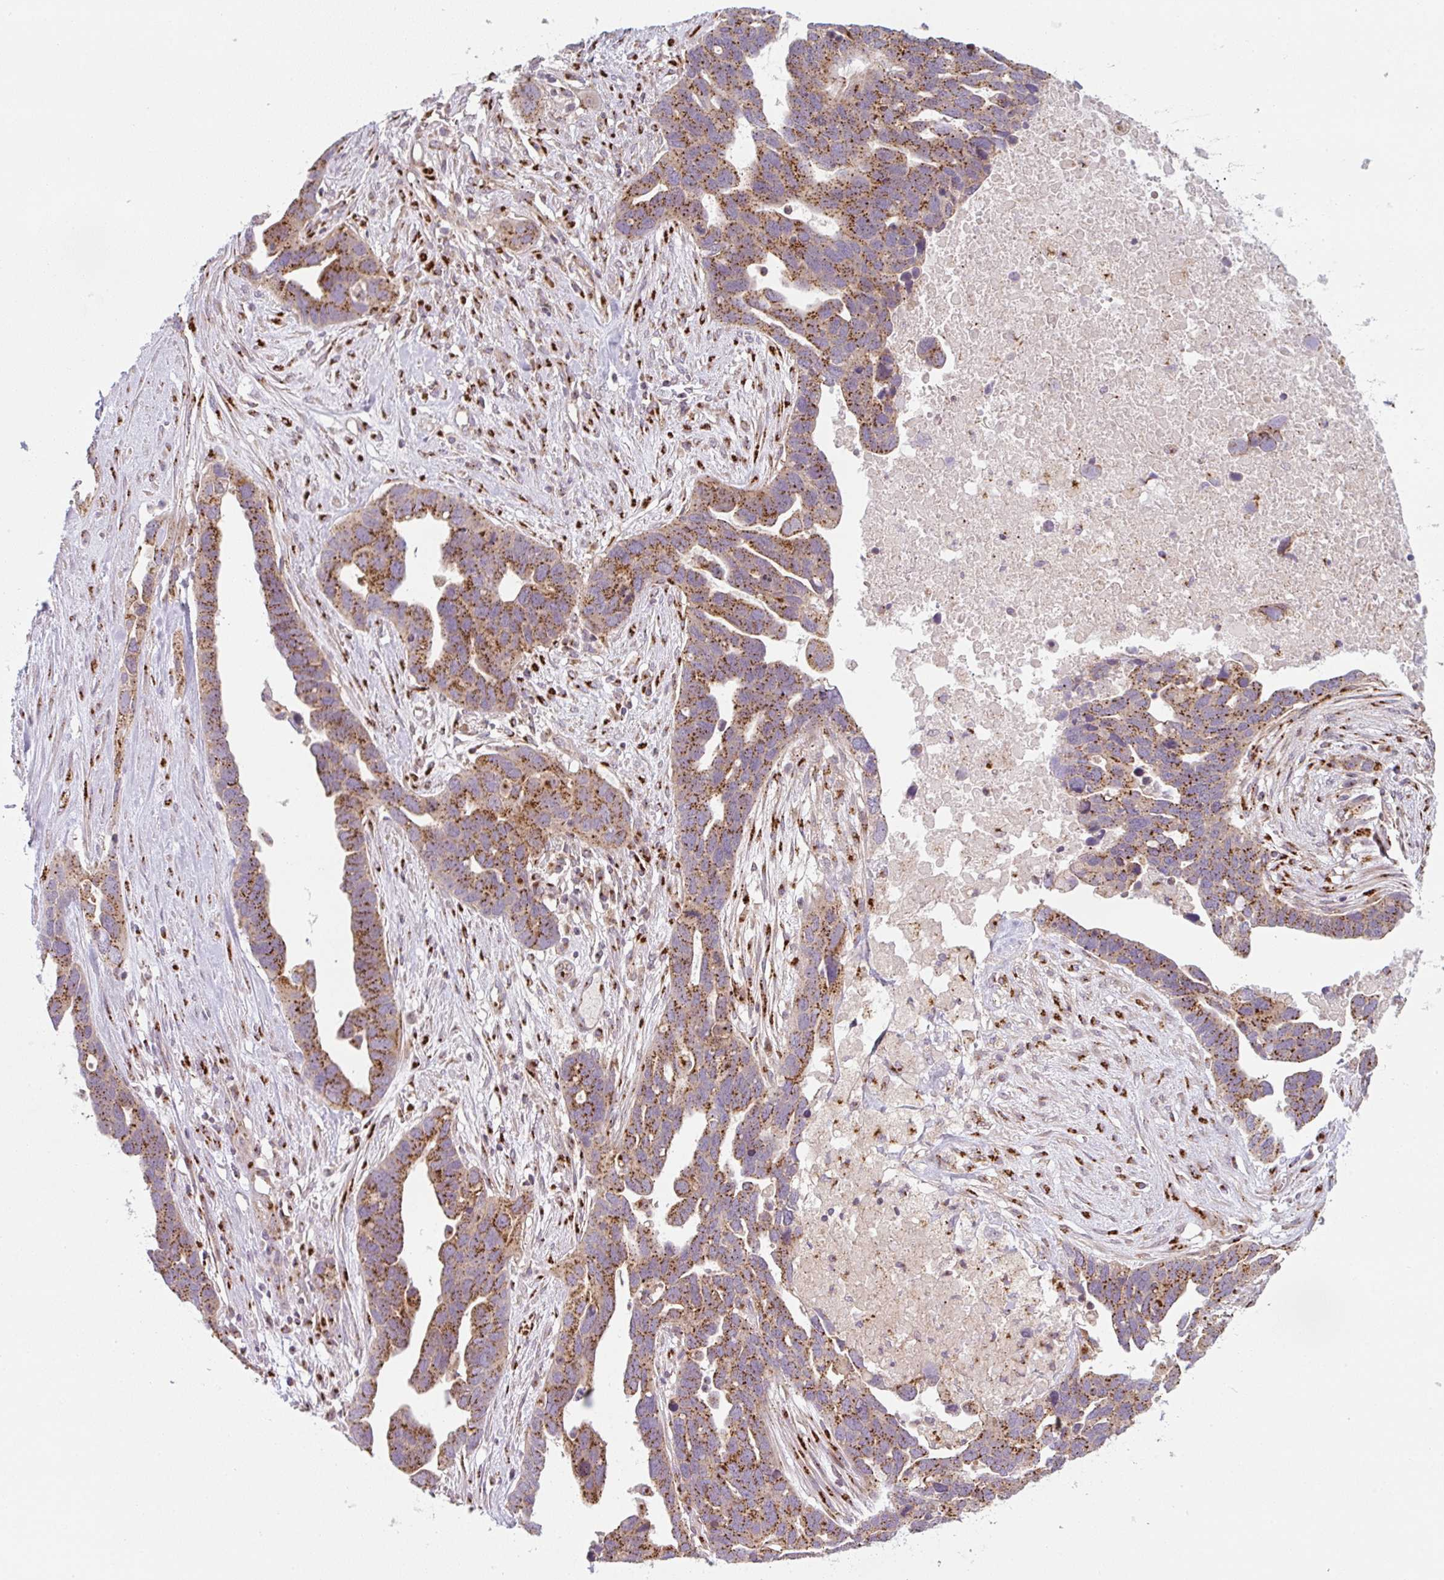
{"staining": {"intensity": "strong", "quantity": ">75%", "location": "cytoplasmic/membranous"}, "tissue": "ovarian cancer", "cell_type": "Tumor cells", "image_type": "cancer", "snomed": [{"axis": "morphology", "description": "Cystadenocarcinoma, serous, NOS"}, {"axis": "topography", "description": "Ovary"}], "caption": "Immunohistochemistry (IHC) staining of ovarian serous cystadenocarcinoma, which reveals high levels of strong cytoplasmic/membranous staining in approximately >75% of tumor cells indicating strong cytoplasmic/membranous protein staining. The staining was performed using DAB (3,3'-diaminobenzidine) (brown) for protein detection and nuclei were counterstained in hematoxylin (blue).", "gene": "GVQW3", "patient": {"sex": "female", "age": 54}}